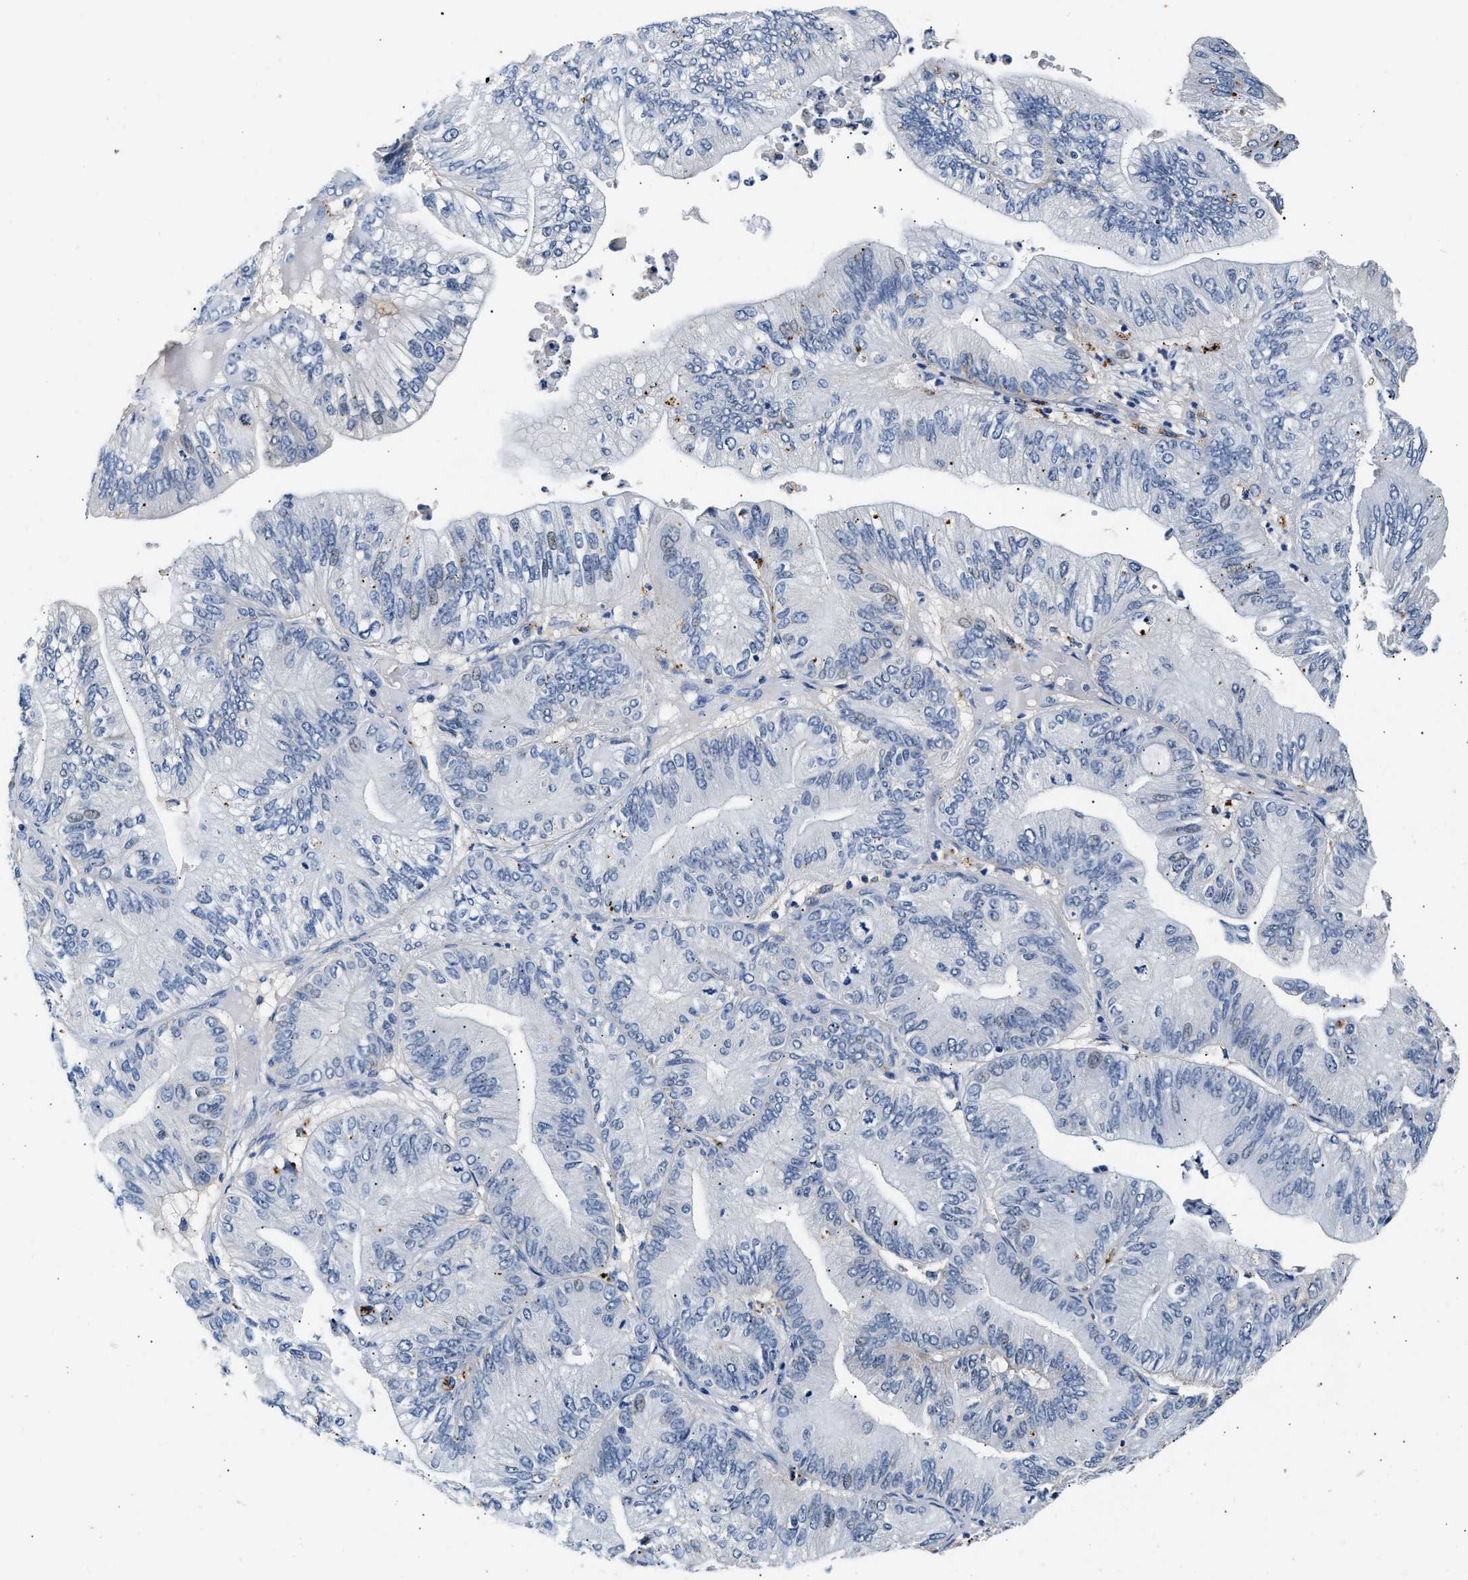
{"staining": {"intensity": "negative", "quantity": "none", "location": "none"}, "tissue": "ovarian cancer", "cell_type": "Tumor cells", "image_type": "cancer", "snomed": [{"axis": "morphology", "description": "Cystadenocarcinoma, mucinous, NOS"}, {"axis": "topography", "description": "Ovary"}], "caption": "A micrograph of human ovarian mucinous cystadenocarcinoma is negative for staining in tumor cells.", "gene": "MED22", "patient": {"sex": "female", "age": 61}}